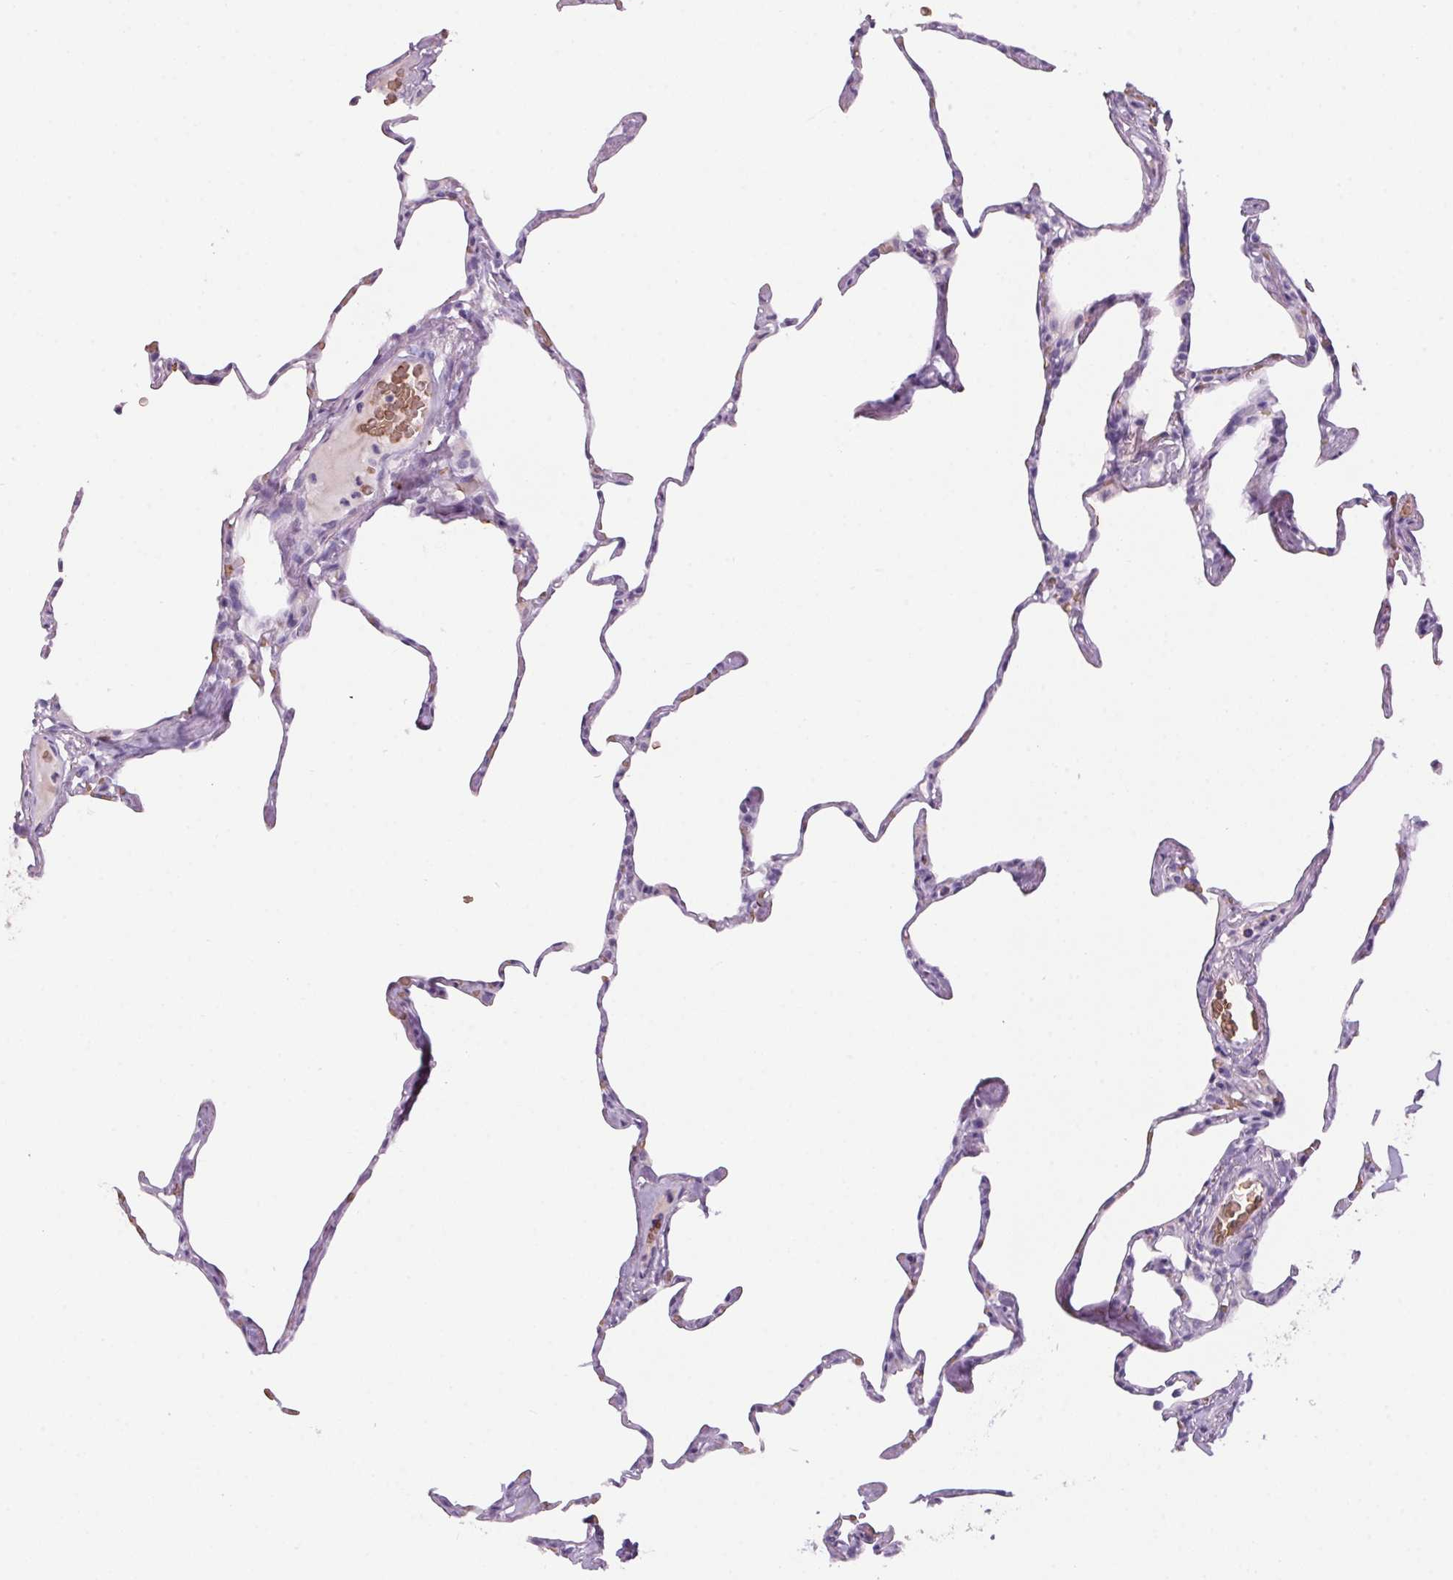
{"staining": {"intensity": "negative", "quantity": "none", "location": "none"}, "tissue": "lung", "cell_type": "Alveolar cells", "image_type": "normal", "snomed": [{"axis": "morphology", "description": "Normal tissue, NOS"}, {"axis": "topography", "description": "Lung"}], "caption": "Human lung stained for a protein using IHC exhibits no expression in alveolar cells.", "gene": "HBQ1", "patient": {"sex": "male", "age": 65}}